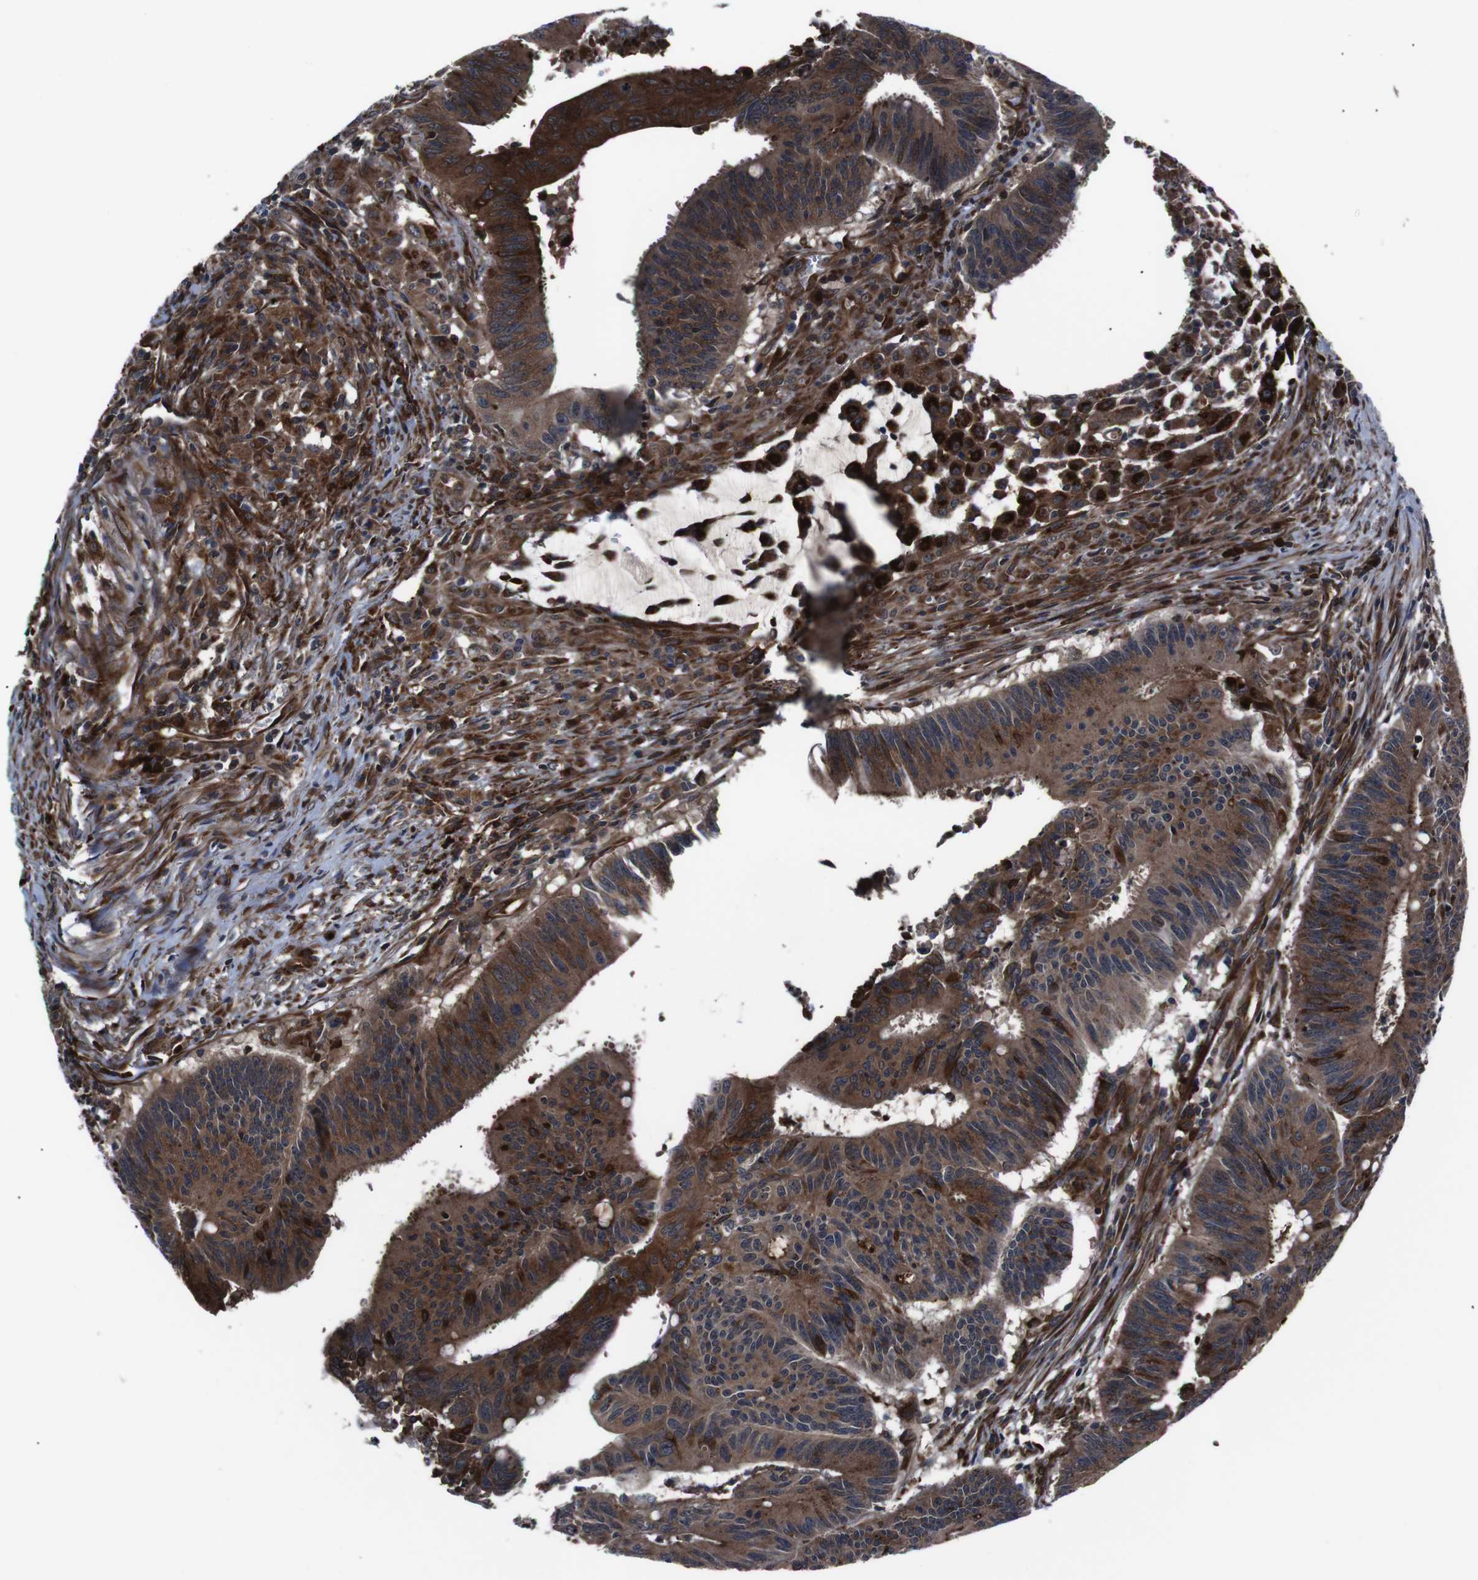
{"staining": {"intensity": "strong", "quantity": ">75%", "location": "cytoplasmic/membranous"}, "tissue": "colorectal cancer", "cell_type": "Tumor cells", "image_type": "cancer", "snomed": [{"axis": "morphology", "description": "Adenocarcinoma, NOS"}, {"axis": "topography", "description": "Colon"}], "caption": "IHC of human adenocarcinoma (colorectal) reveals high levels of strong cytoplasmic/membranous expression in about >75% of tumor cells.", "gene": "EIF4A2", "patient": {"sex": "male", "age": 45}}